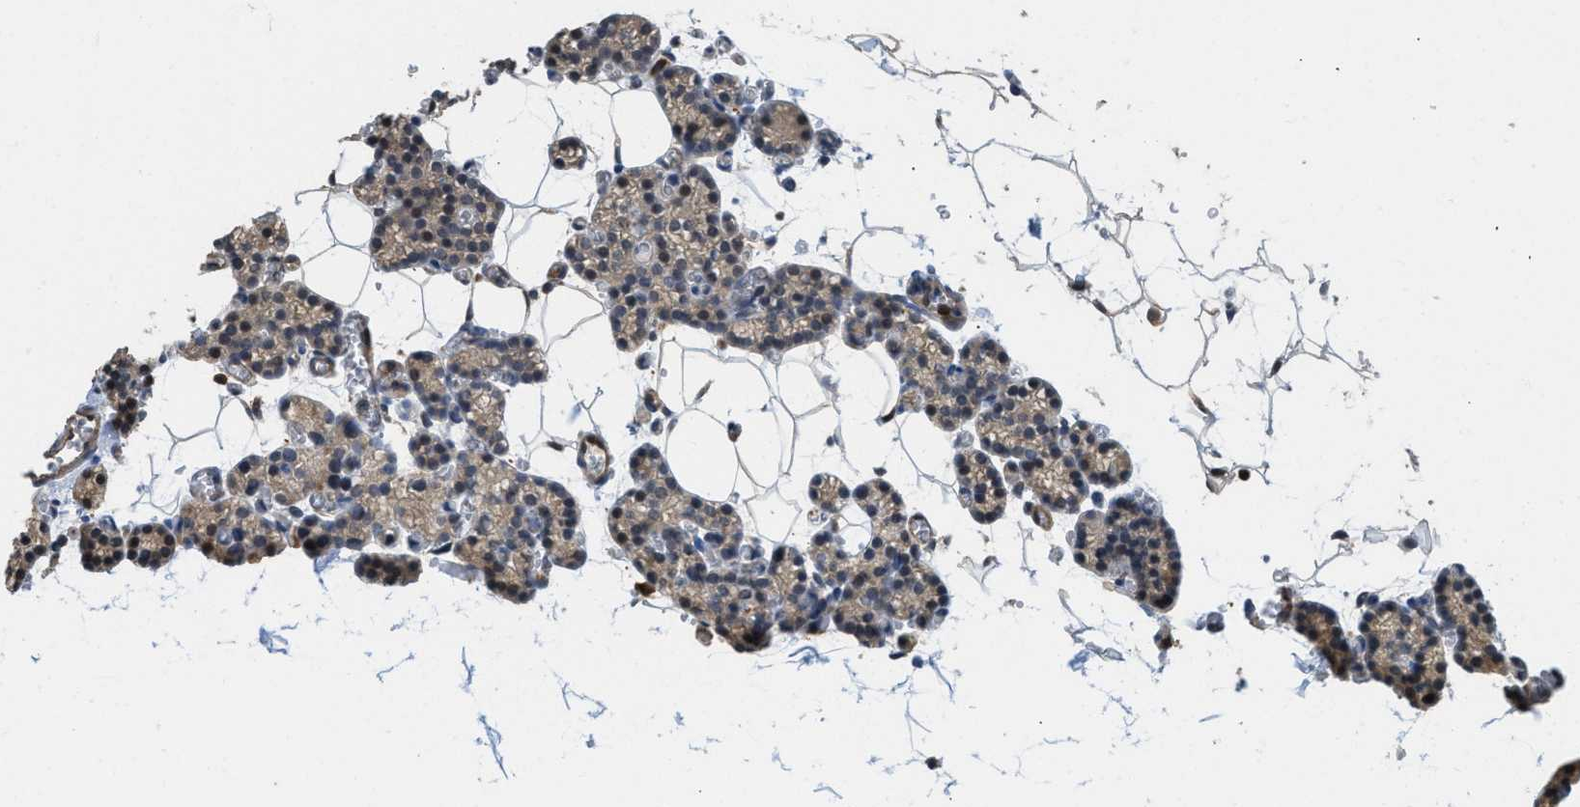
{"staining": {"intensity": "weak", "quantity": ">75%", "location": "cytoplasmic/membranous"}, "tissue": "parathyroid gland", "cell_type": "Glandular cells", "image_type": "normal", "snomed": [{"axis": "morphology", "description": "Normal tissue, NOS"}, {"axis": "morphology", "description": "Adenoma, NOS"}, {"axis": "topography", "description": "Parathyroid gland"}], "caption": "This image exhibits immunohistochemistry staining of unremarkable human parathyroid gland, with low weak cytoplasmic/membranous staining in about >75% of glandular cells.", "gene": "TES", "patient": {"sex": "female", "age": 58}}